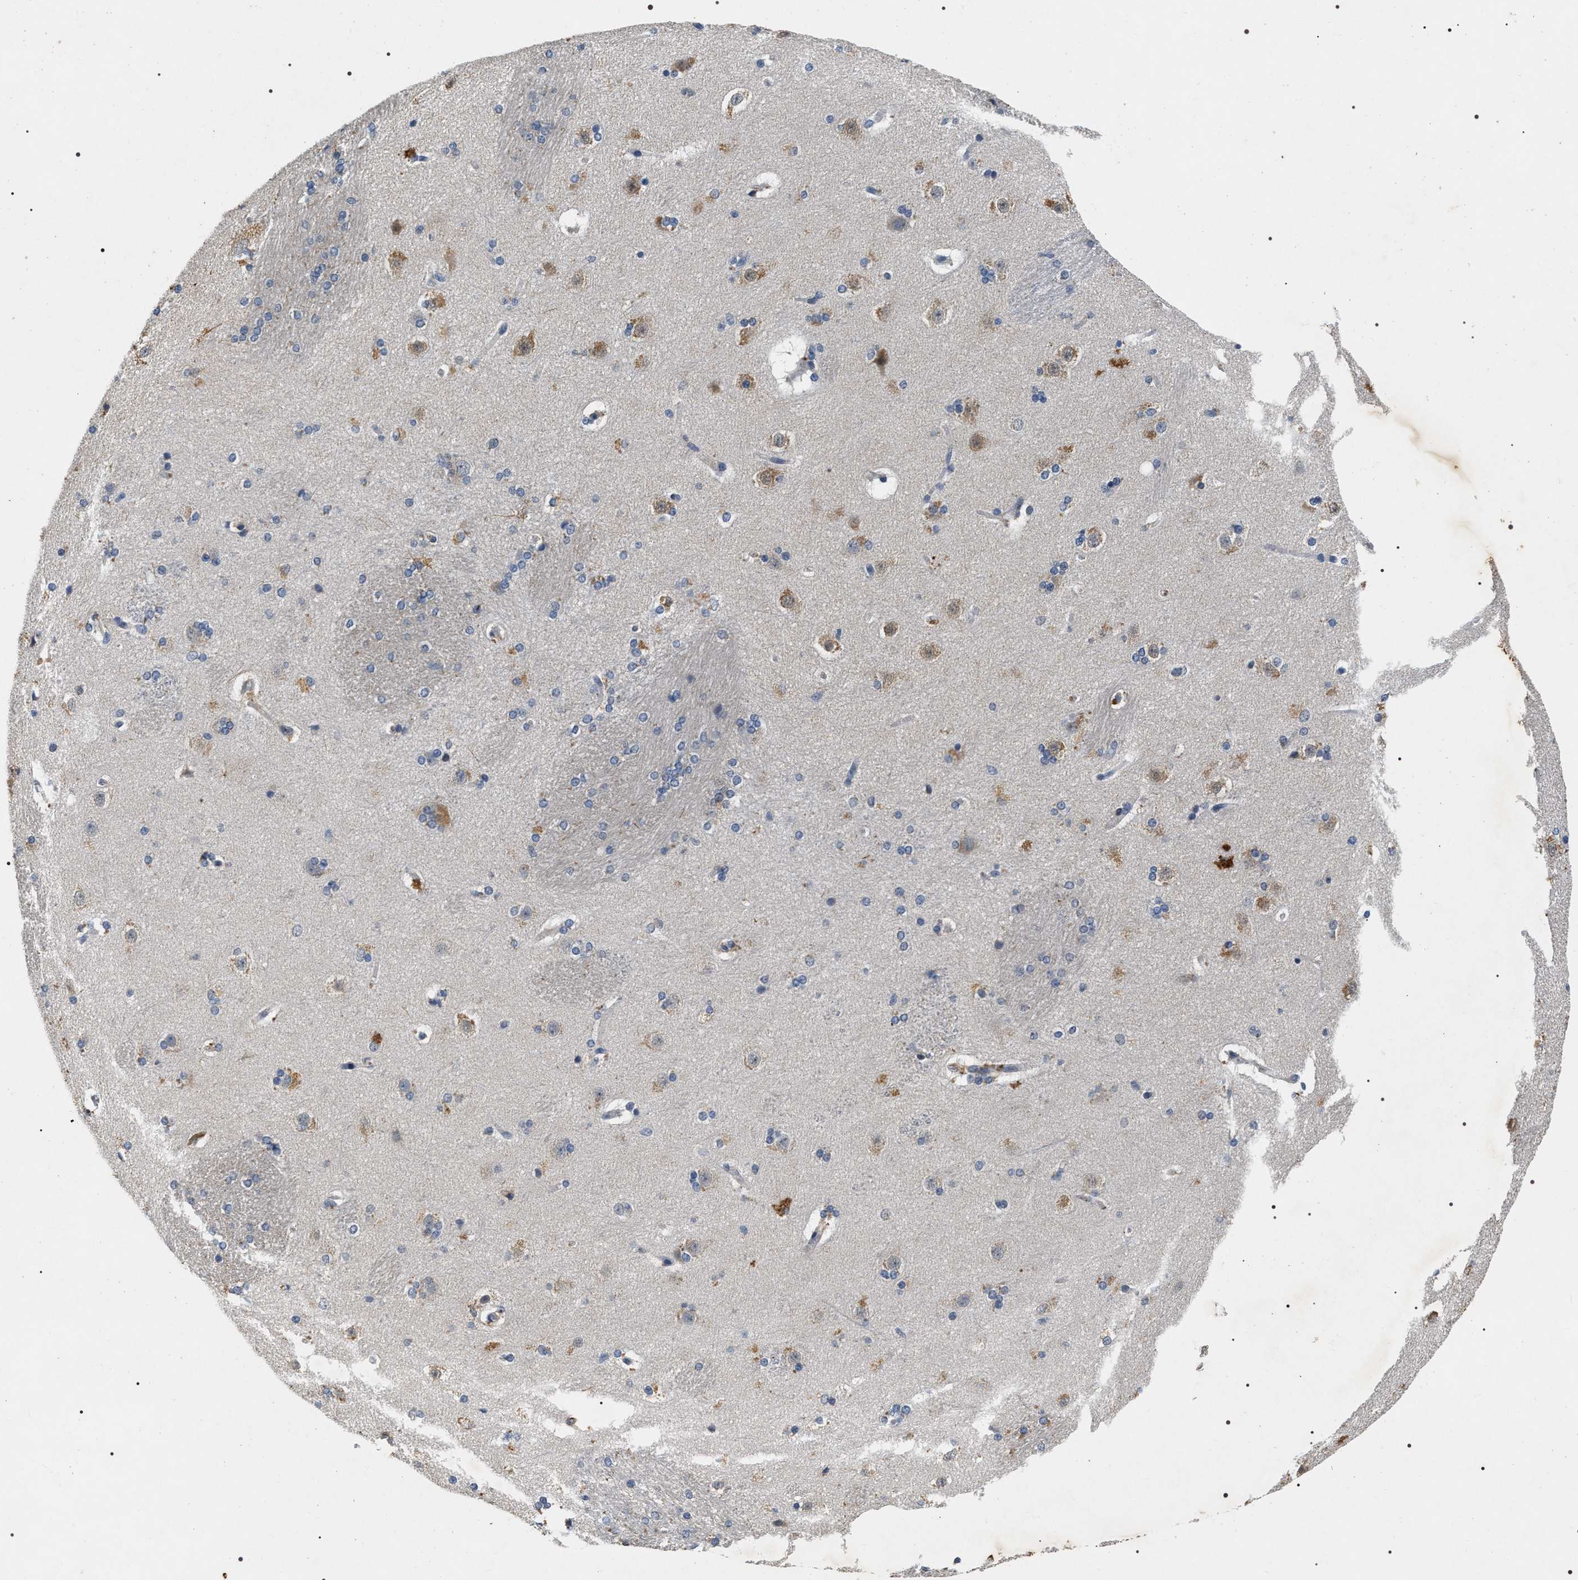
{"staining": {"intensity": "moderate", "quantity": "<25%", "location": "cytoplasmic/membranous"}, "tissue": "caudate", "cell_type": "Glial cells", "image_type": "normal", "snomed": [{"axis": "morphology", "description": "Normal tissue, NOS"}, {"axis": "topography", "description": "Lateral ventricle wall"}], "caption": "The photomicrograph shows a brown stain indicating the presence of a protein in the cytoplasmic/membranous of glial cells in caudate.", "gene": "IFT81", "patient": {"sex": "female", "age": 19}}